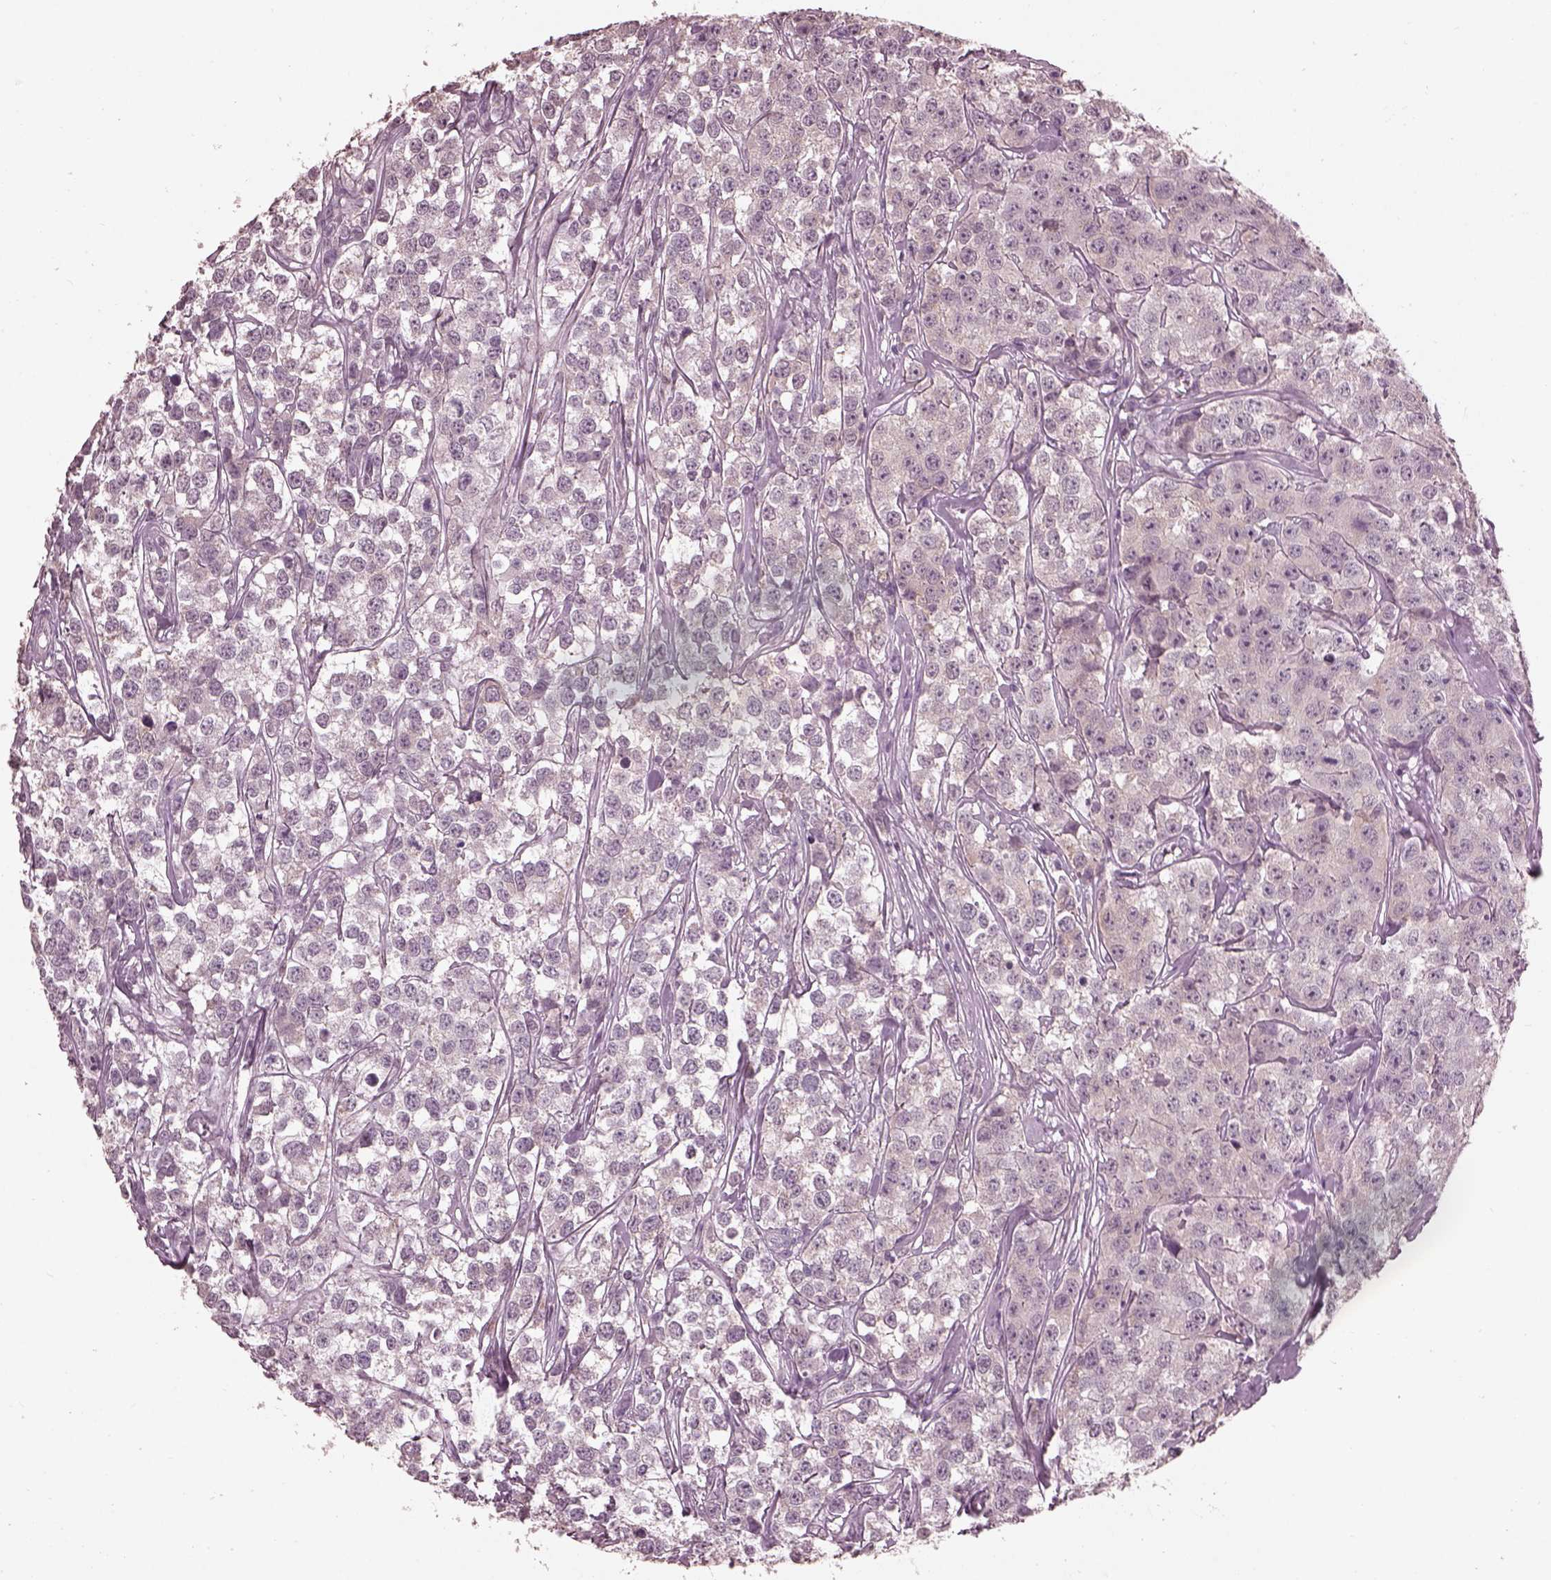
{"staining": {"intensity": "negative", "quantity": "none", "location": "none"}, "tissue": "testis cancer", "cell_type": "Tumor cells", "image_type": "cancer", "snomed": [{"axis": "morphology", "description": "Seminoma, NOS"}, {"axis": "topography", "description": "Testis"}], "caption": "Testis seminoma stained for a protein using immunohistochemistry displays no positivity tumor cells.", "gene": "TSKS", "patient": {"sex": "male", "age": 59}}